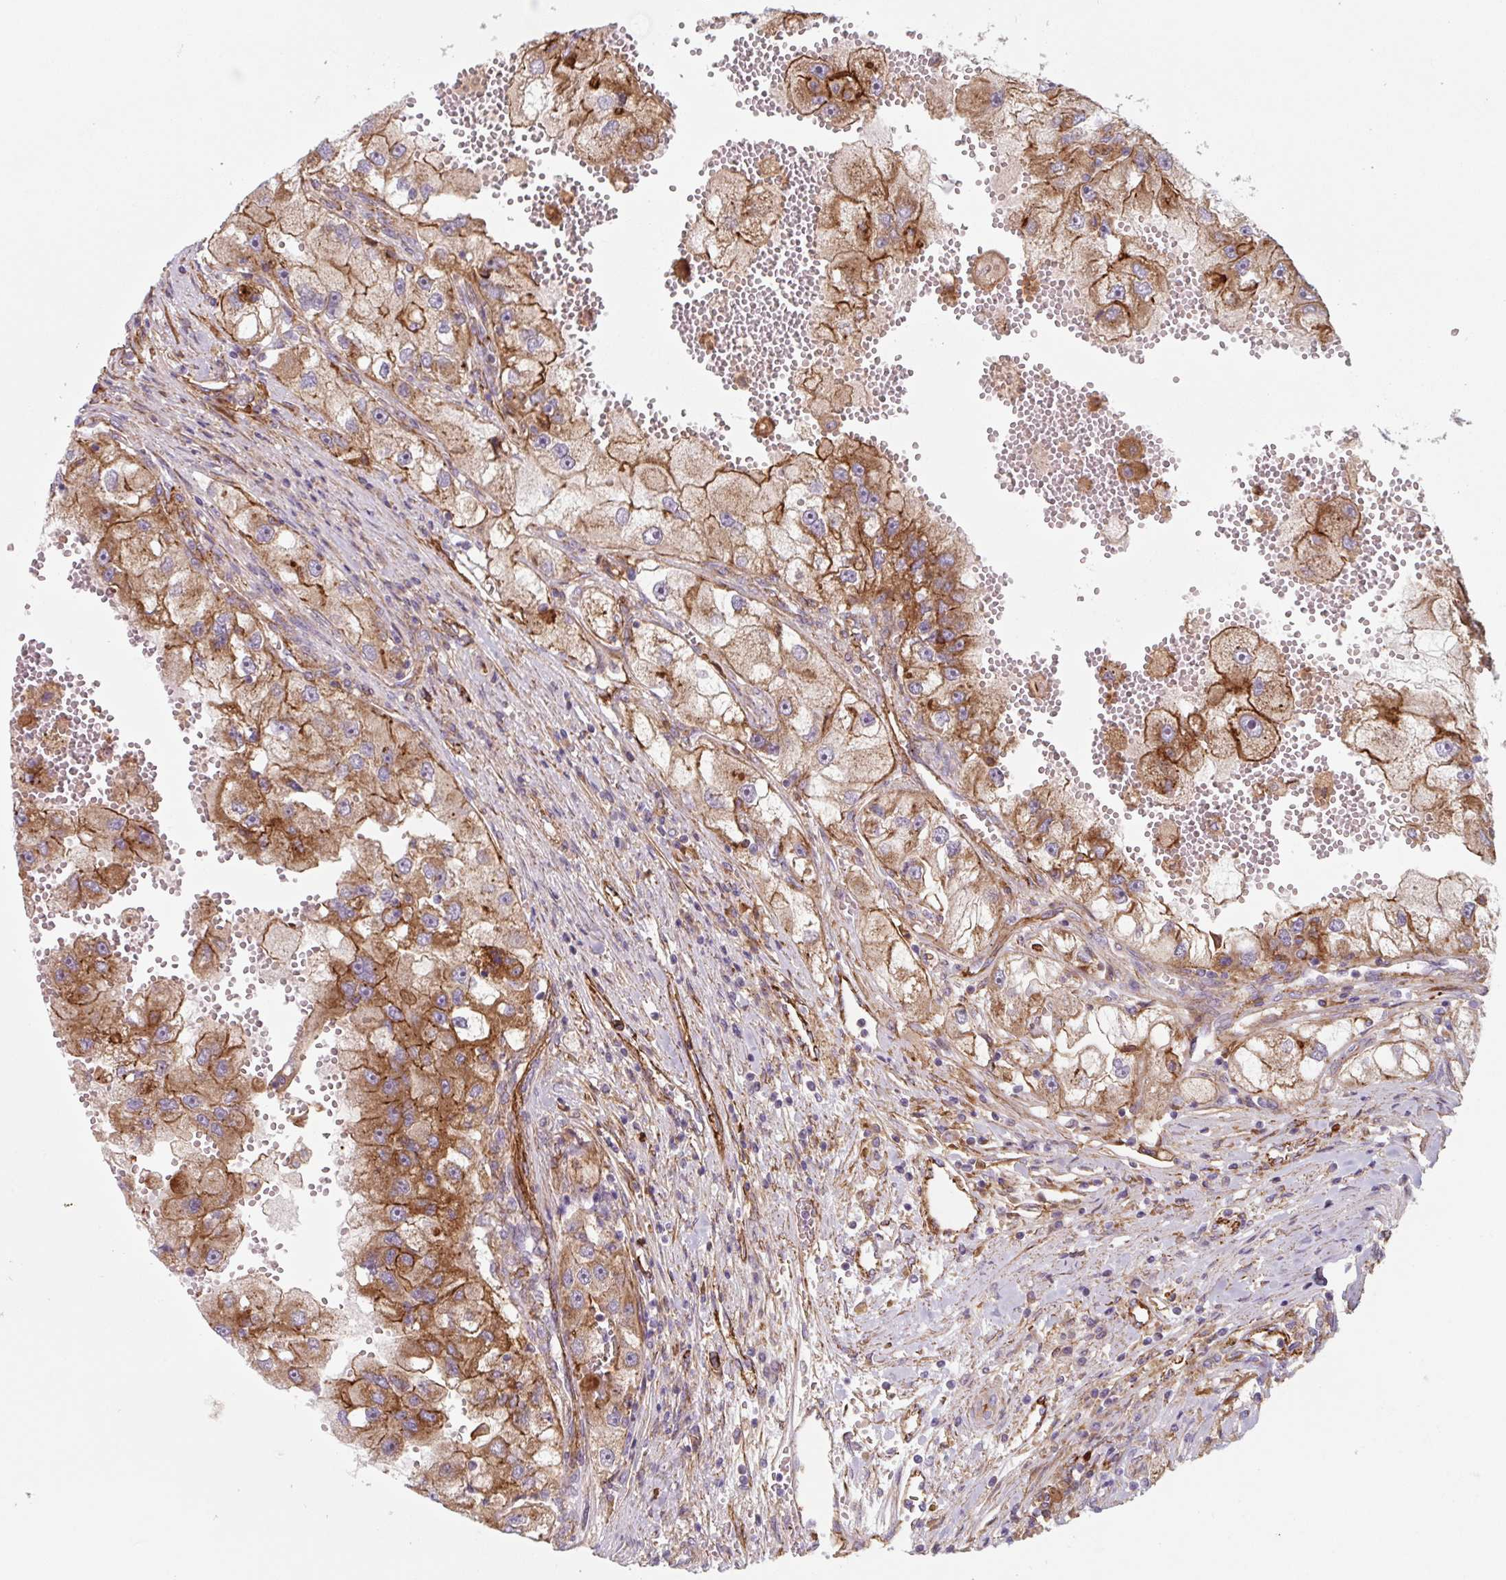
{"staining": {"intensity": "moderate", "quantity": ">75%", "location": "cytoplasmic/membranous"}, "tissue": "renal cancer", "cell_type": "Tumor cells", "image_type": "cancer", "snomed": [{"axis": "morphology", "description": "Adenocarcinoma, NOS"}, {"axis": "topography", "description": "Kidney"}], "caption": "About >75% of tumor cells in human adenocarcinoma (renal) exhibit moderate cytoplasmic/membranous protein positivity as visualized by brown immunohistochemical staining.", "gene": "DHFR2", "patient": {"sex": "male", "age": 63}}